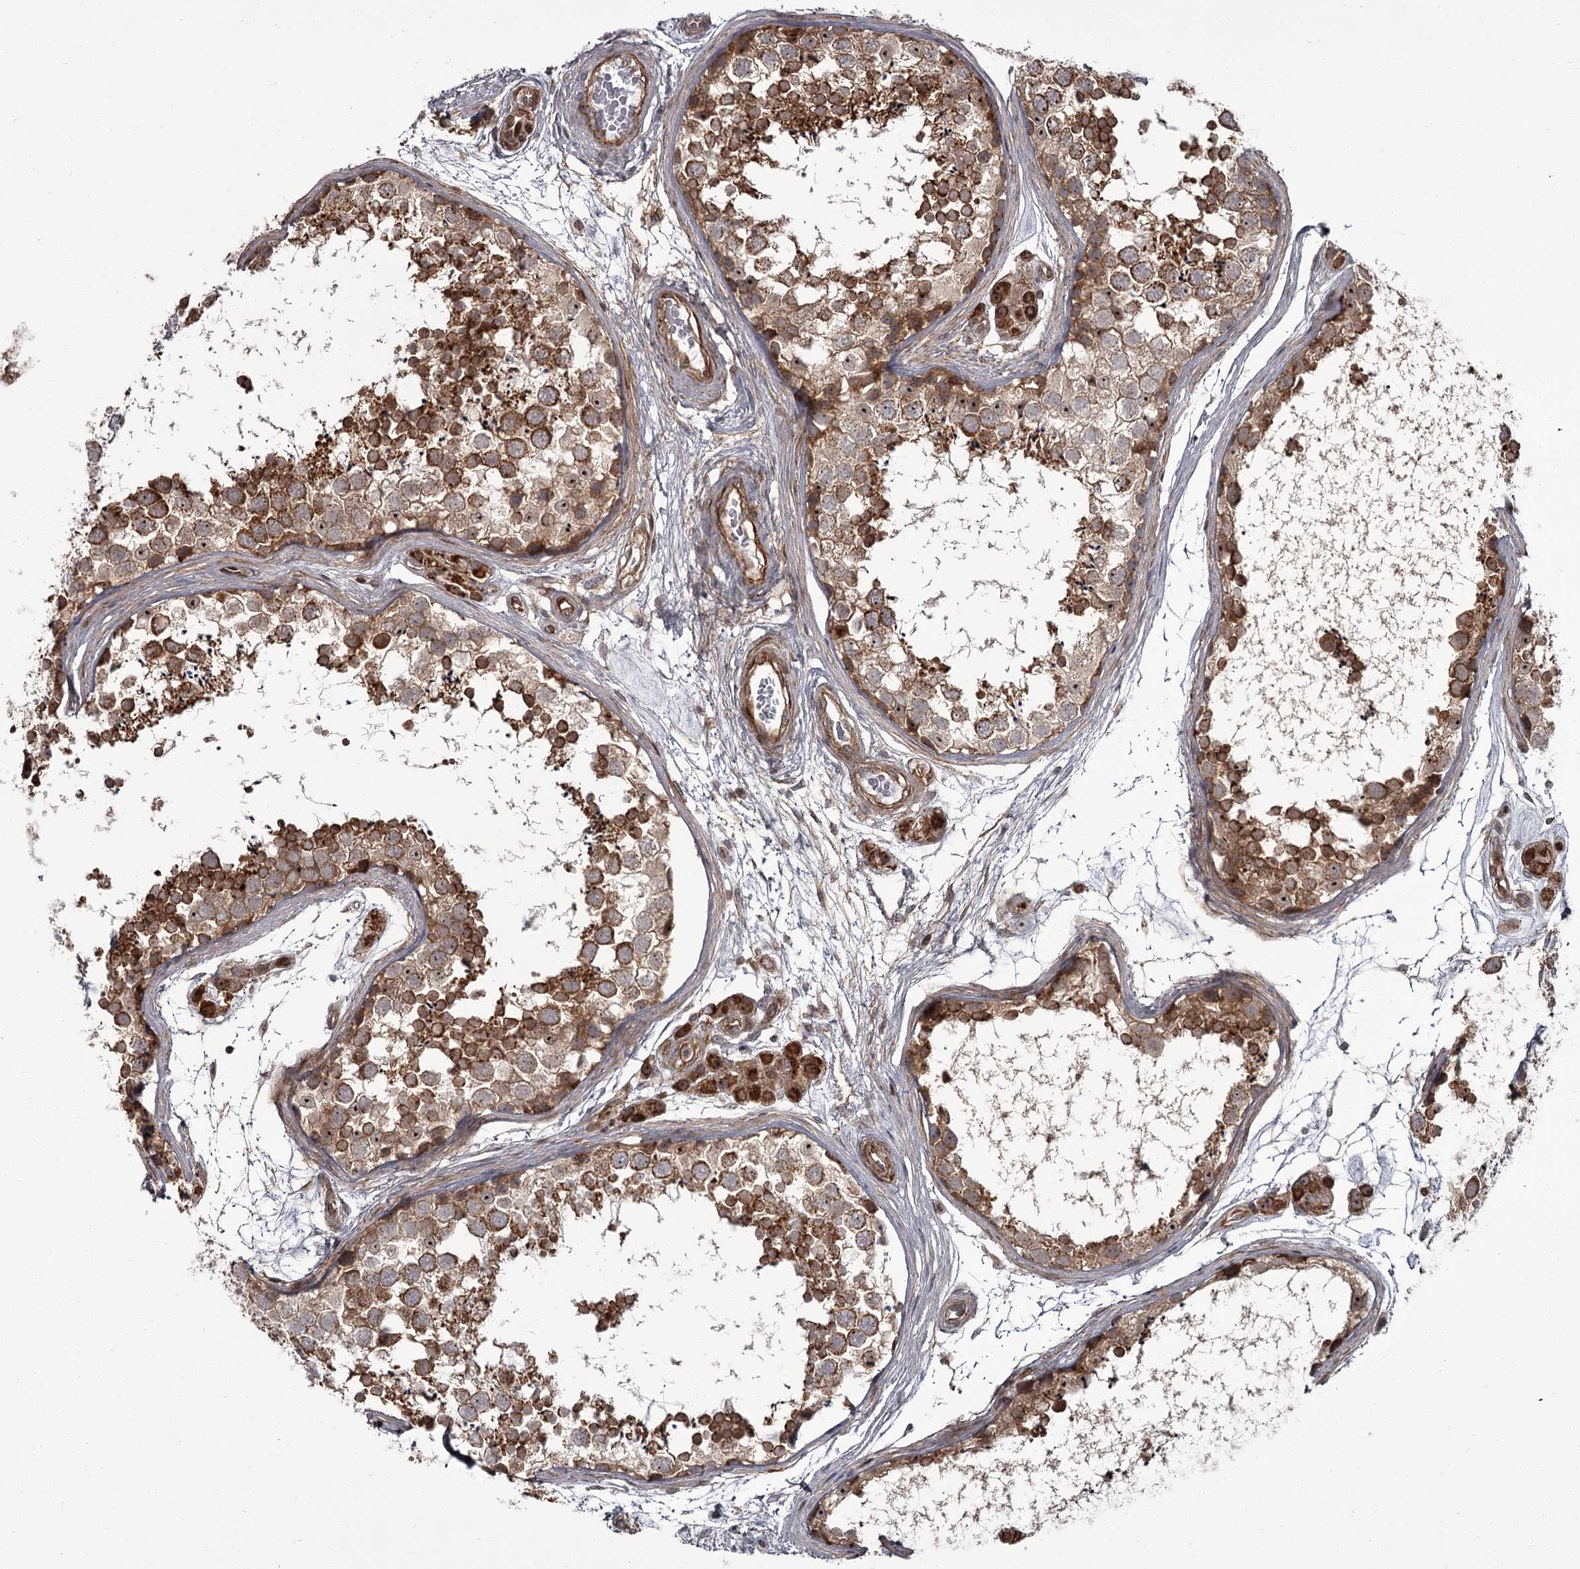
{"staining": {"intensity": "moderate", "quantity": ">75%", "location": "cytoplasmic/membranous,nuclear"}, "tissue": "testis", "cell_type": "Cells in seminiferous ducts", "image_type": "normal", "snomed": [{"axis": "morphology", "description": "Normal tissue, NOS"}, {"axis": "topography", "description": "Testis"}], "caption": "Immunohistochemical staining of normal testis displays moderate cytoplasmic/membranous,nuclear protein staining in about >75% of cells in seminiferous ducts.", "gene": "THAP9", "patient": {"sex": "male", "age": 56}}